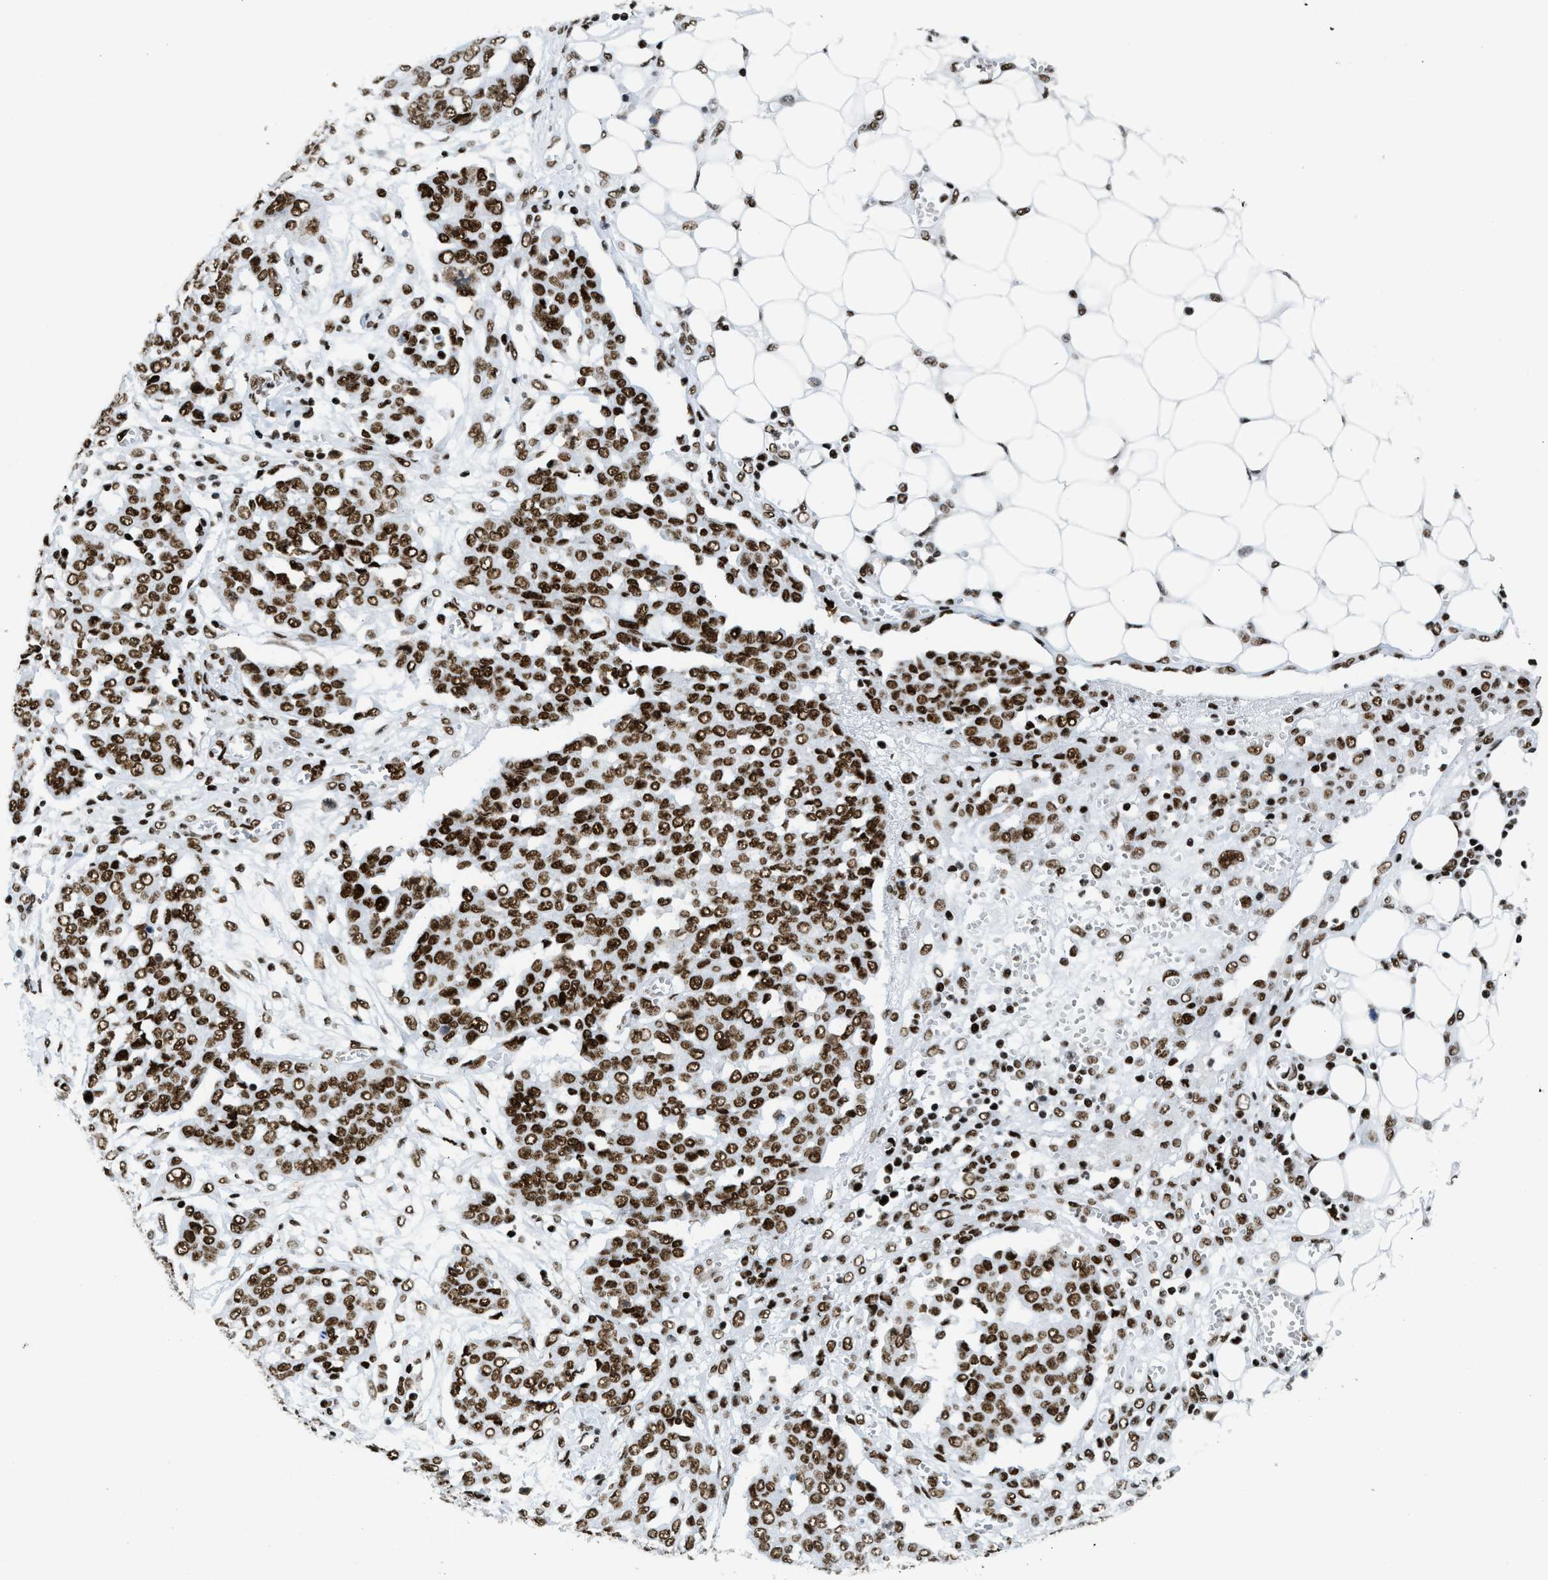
{"staining": {"intensity": "strong", "quantity": ">75%", "location": "nuclear"}, "tissue": "ovarian cancer", "cell_type": "Tumor cells", "image_type": "cancer", "snomed": [{"axis": "morphology", "description": "Cystadenocarcinoma, serous, NOS"}, {"axis": "topography", "description": "Soft tissue"}, {"axis": "topography", "description": "Ovary"}], "caption": "Ovarian cancer (serous cystadenocarcinoma) stained for a protein (brown) shows strong nuclear positive staining in approximately >75% of tumor cells.", "gene": "PIF1", "patient": {"sex": "female", "age": 57}}